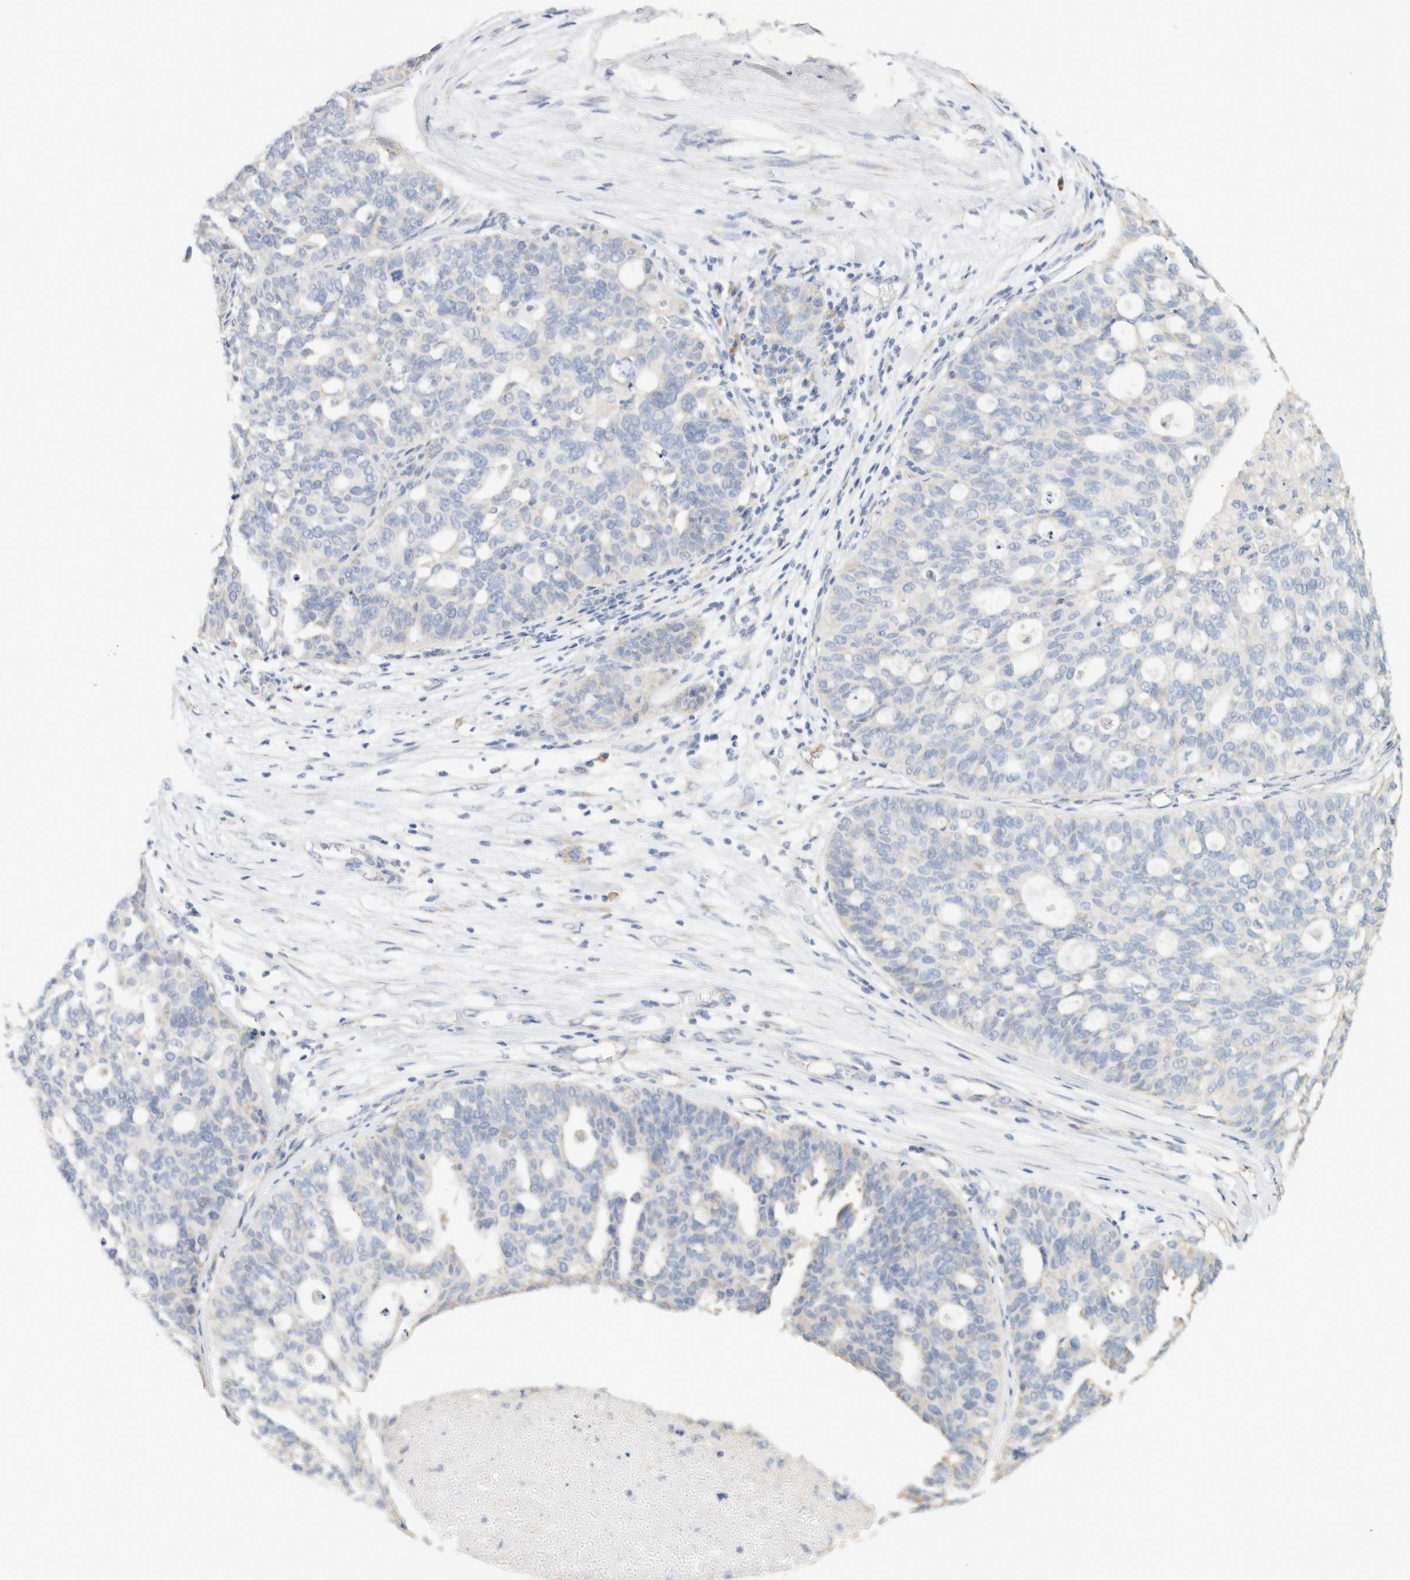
{"staining": {"intensity": "negative", "quantity": "none", "location": "none"}, "tissue": "ovarian cancer", "cell_type": "Tumor cells", "image_type": "cancer", "snomed": [{"axis": "morphology", "description": "Cystadenocarcinoma, serous, NOS"}, {"axis": "topography", "description": "Ovary"}], "caption": "Immunohistochemical staining of human ovarian serous cystadenocarcinoma exhibits no significant staining in tumor cells.", "gene": "NEFM", "patient": {"sex": "female", "age": 59}}